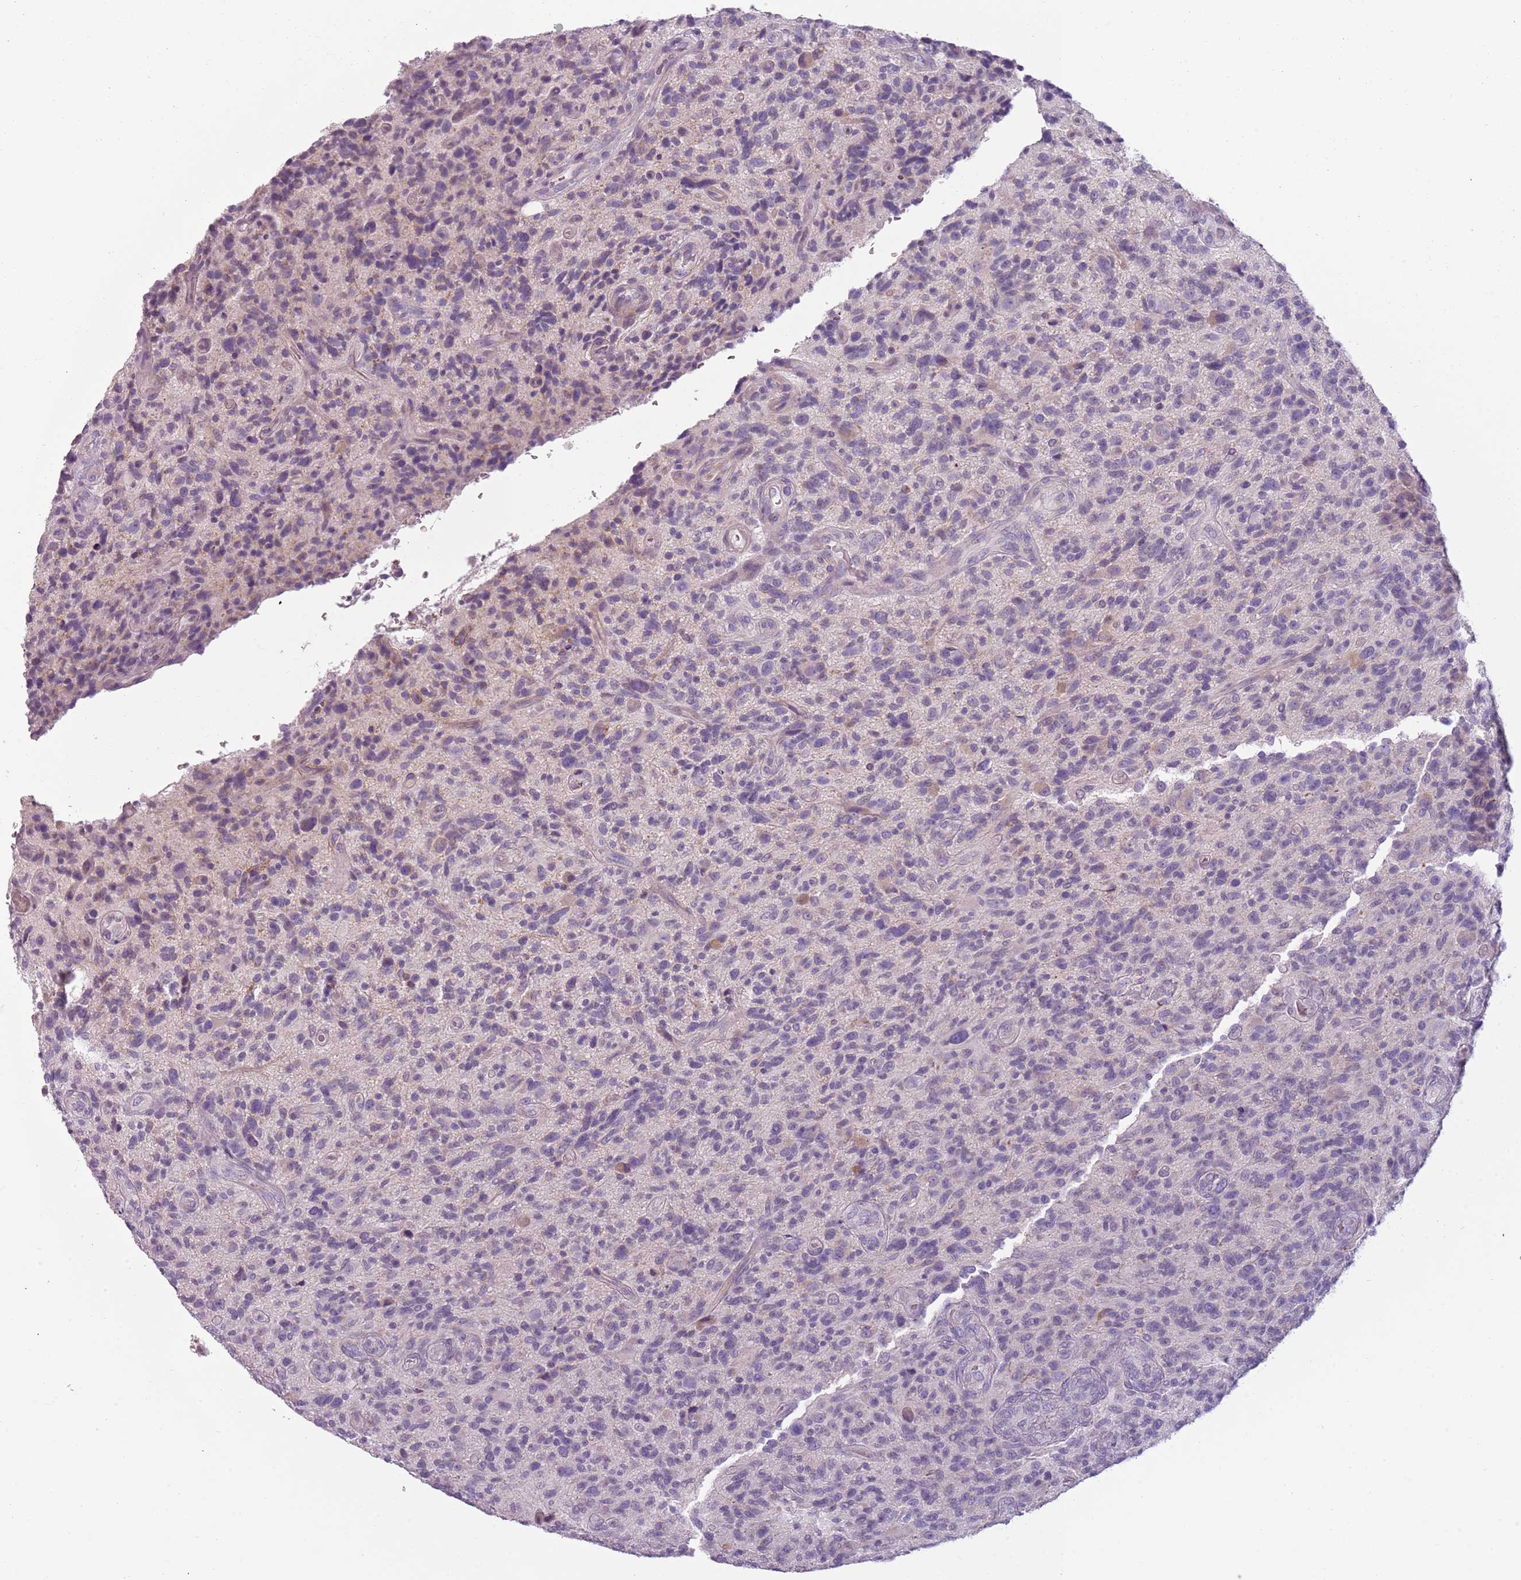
{"staining": {"intensity": "negative", "quantity": "none", "location": "none"}, "tissue": "glioma", "cell_type": "Tumor cells", "image_type": "cancer", "snomed": [{"axis": "morphology", "description": "Glioma, malignant, High grade"}, {"axis": "topography", "description": "Brain"}], "caption": "The photomicrograph shows no significant expression in tumor cells of glioma. (Immunohistochemistry (ihc), brightfield microscopy, high magnification).", "gene": "MEGF8", "patient": {"sex": "male", "age": 47}}